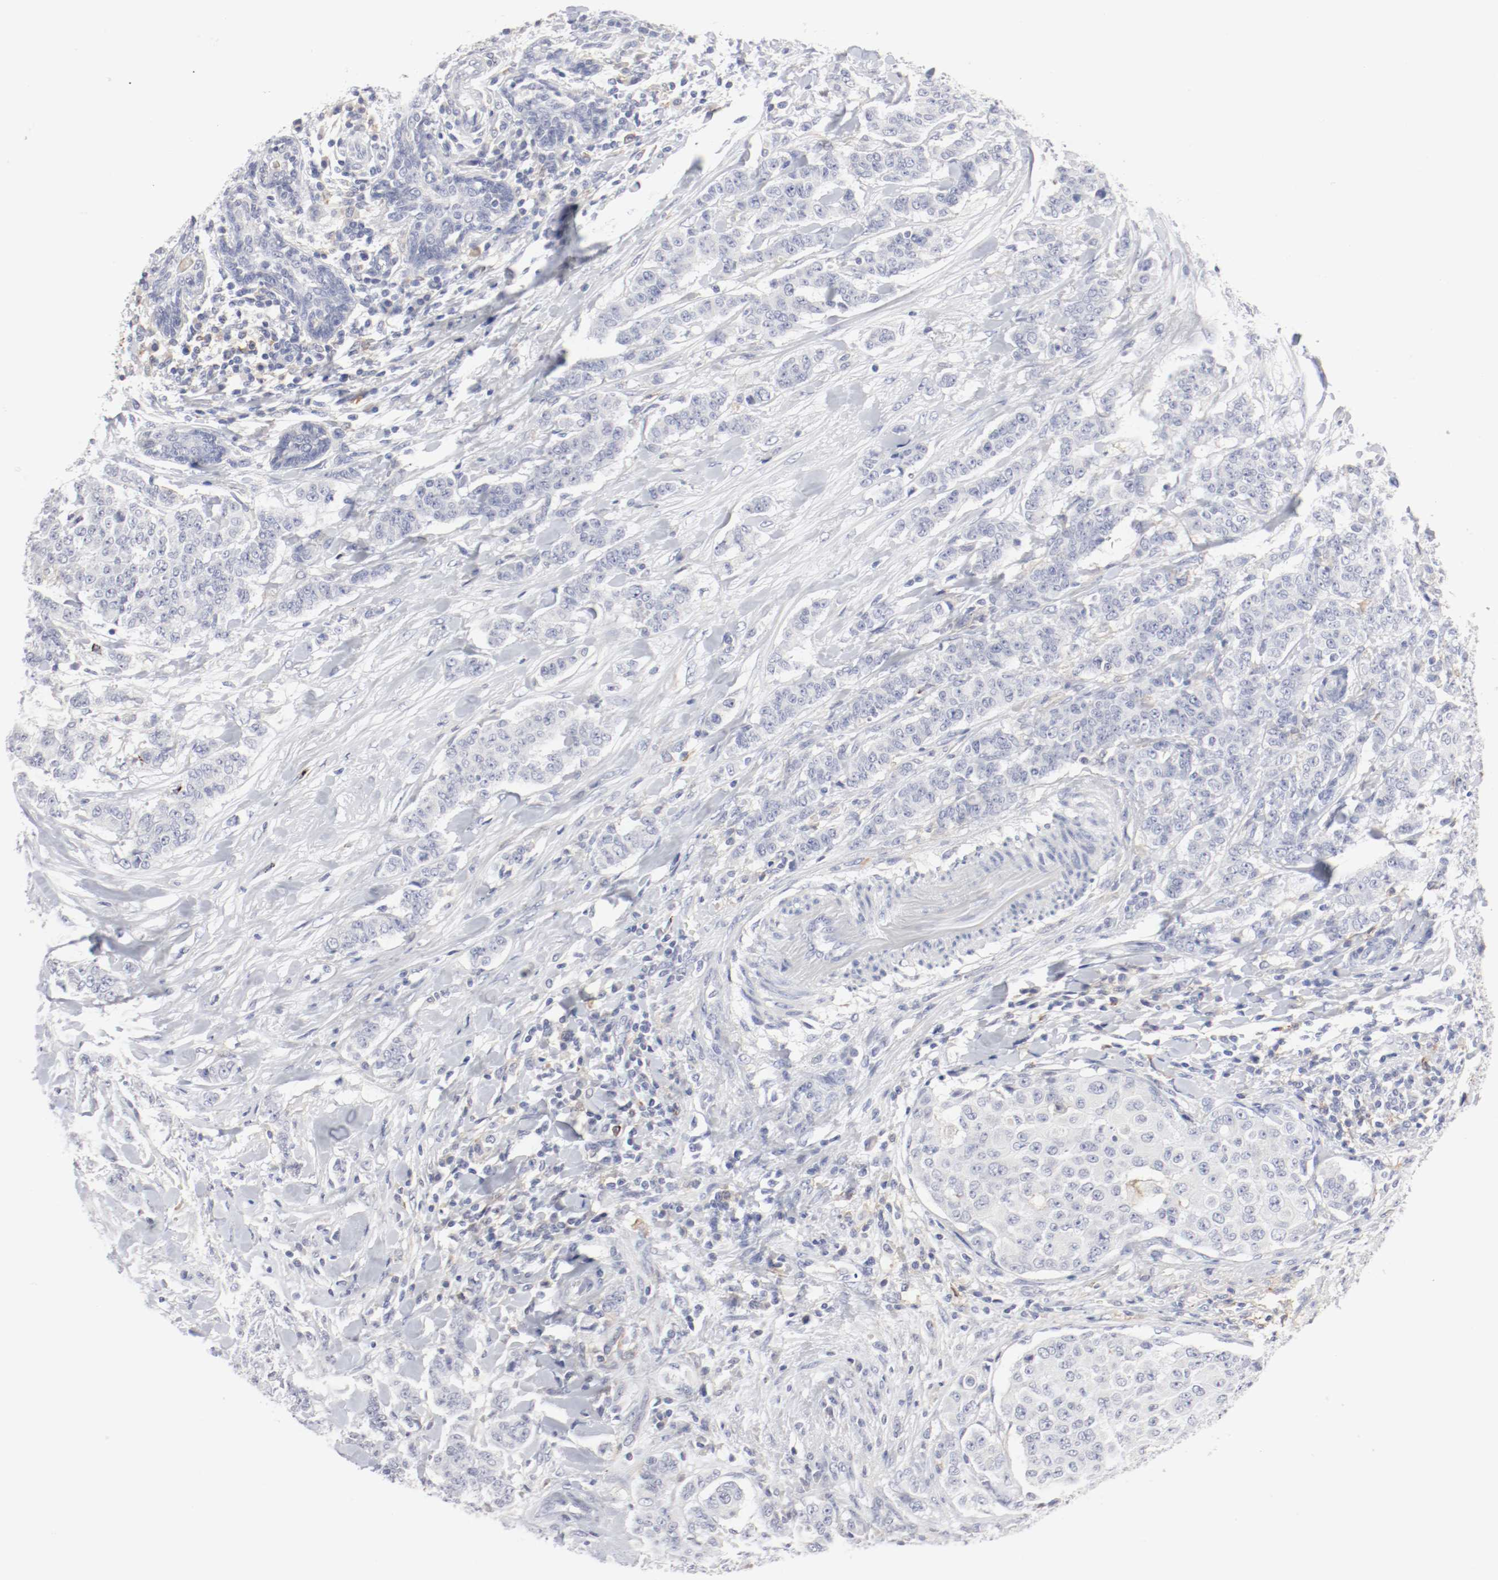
{"staining": {"intensity": "negative", "quantity": "none", "location": "none"}, "tissue": "breast cancer", "cell_type": "Tumor cells", "image_type": "cancer", "snomed": [{"axis": "morphology", "description": "Duct carcinoma"}, {"axis": "topography", "description": "Breast"}], "caption": "Image shows no protein positivity in tumor cells of breast cancer (infiltrating ductal carcinoma) tissue. (DAB (3,3'-diaminobenzidine) IHC with hematoxylin counter stain).", "gene": "ITGAX", "patient": {"sex": "female", "age": 40}}